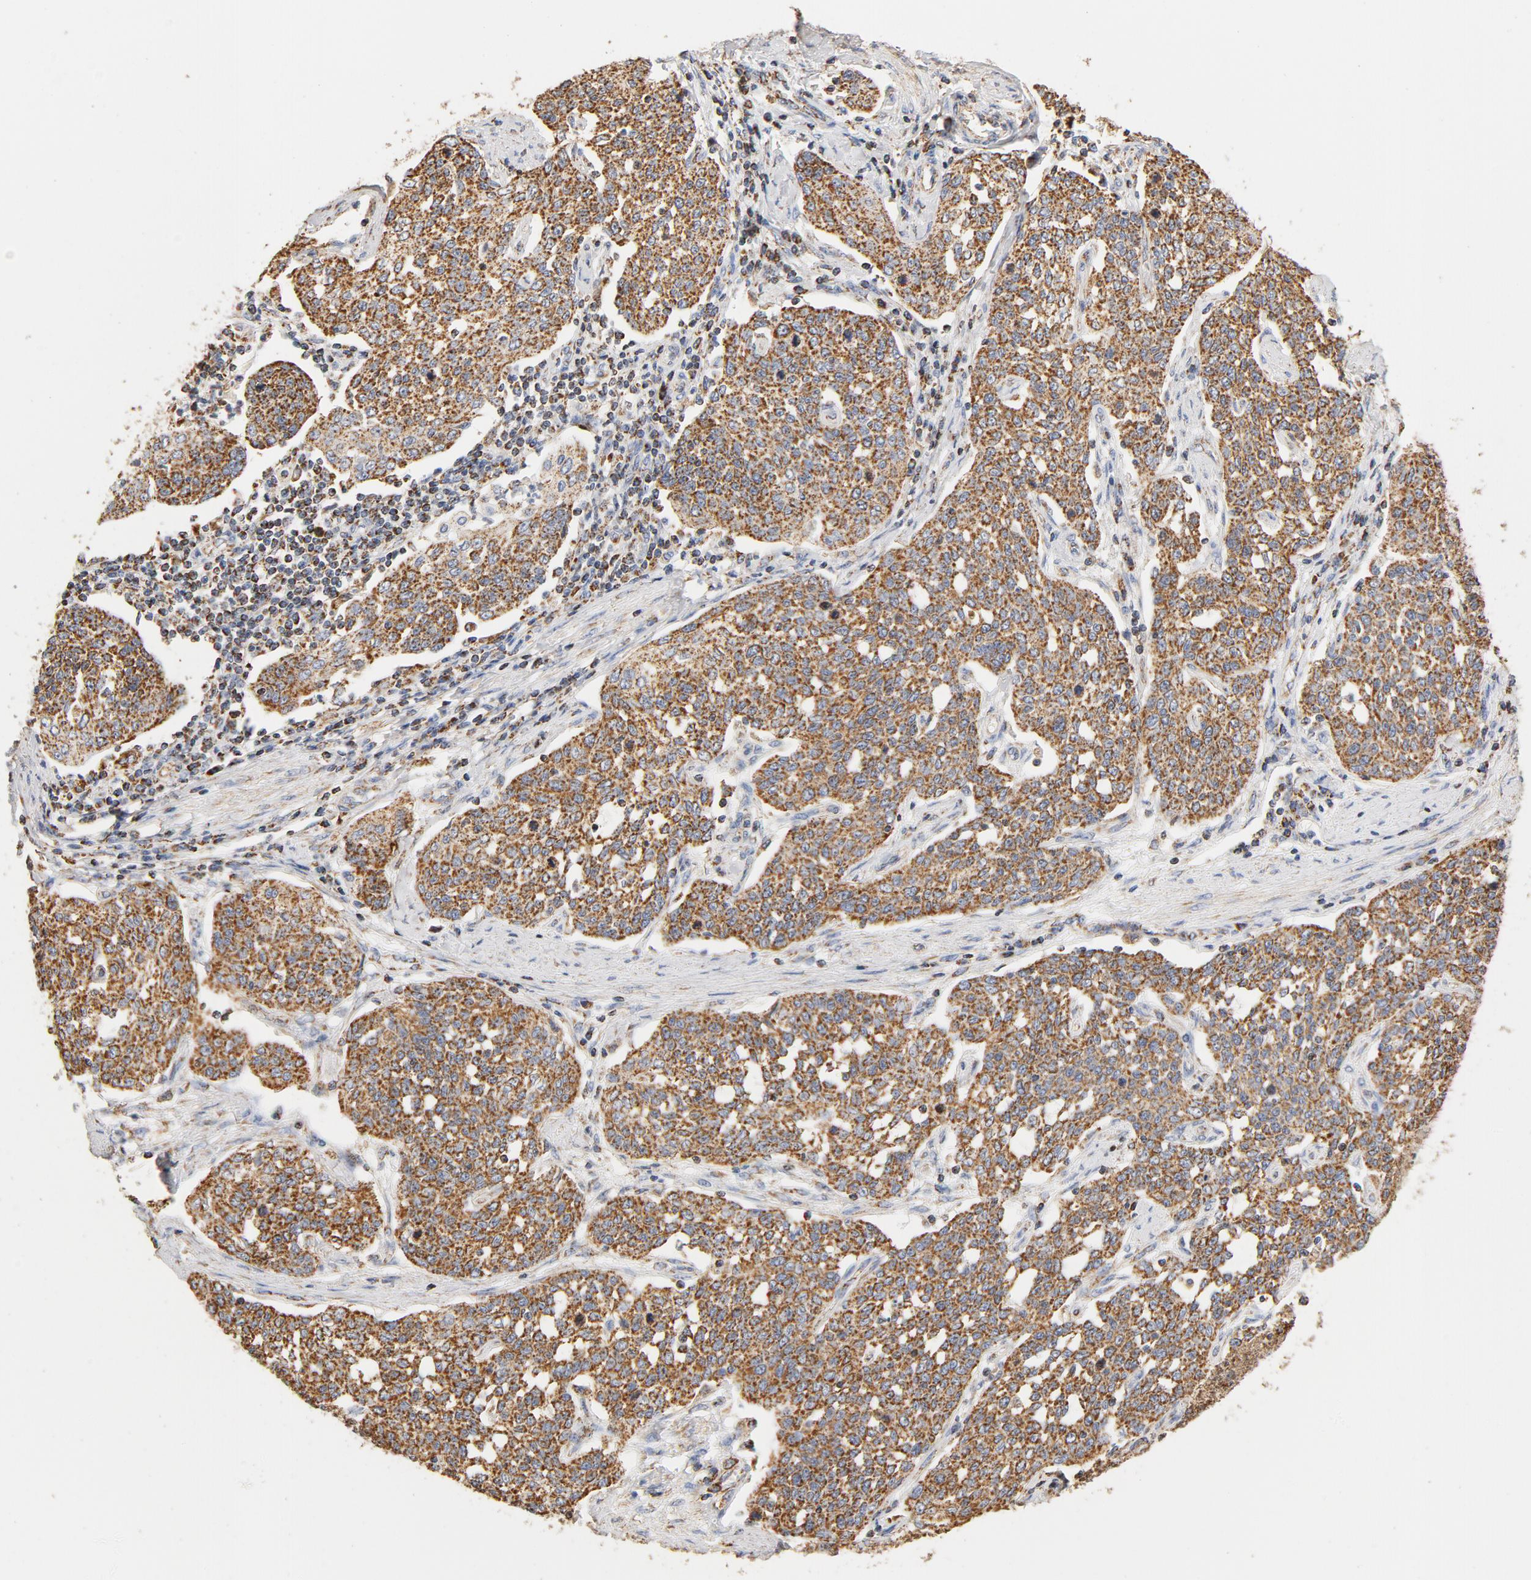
{"staining": {"intensity": "moderate", "quantity": ">75%", "location": "cytoplasmic/membranous"}, "tissue": "cervical cancer", "cell_type": "Tumor cells", "image_type": "cancer", "snomed": [{"axis": "morphology", "description": "Squamous cell carcinoma, NOS"}, {"axis": "topography", "description": "Cervix"}], "caption": "DAB immunohistochemical staining of cervical cancer displays moderate cytoplasmic/membranous protein staining in about >75% of tumor cells.", "gene": "COX4I1", "patient": {"sex": "female", "age": 34}}